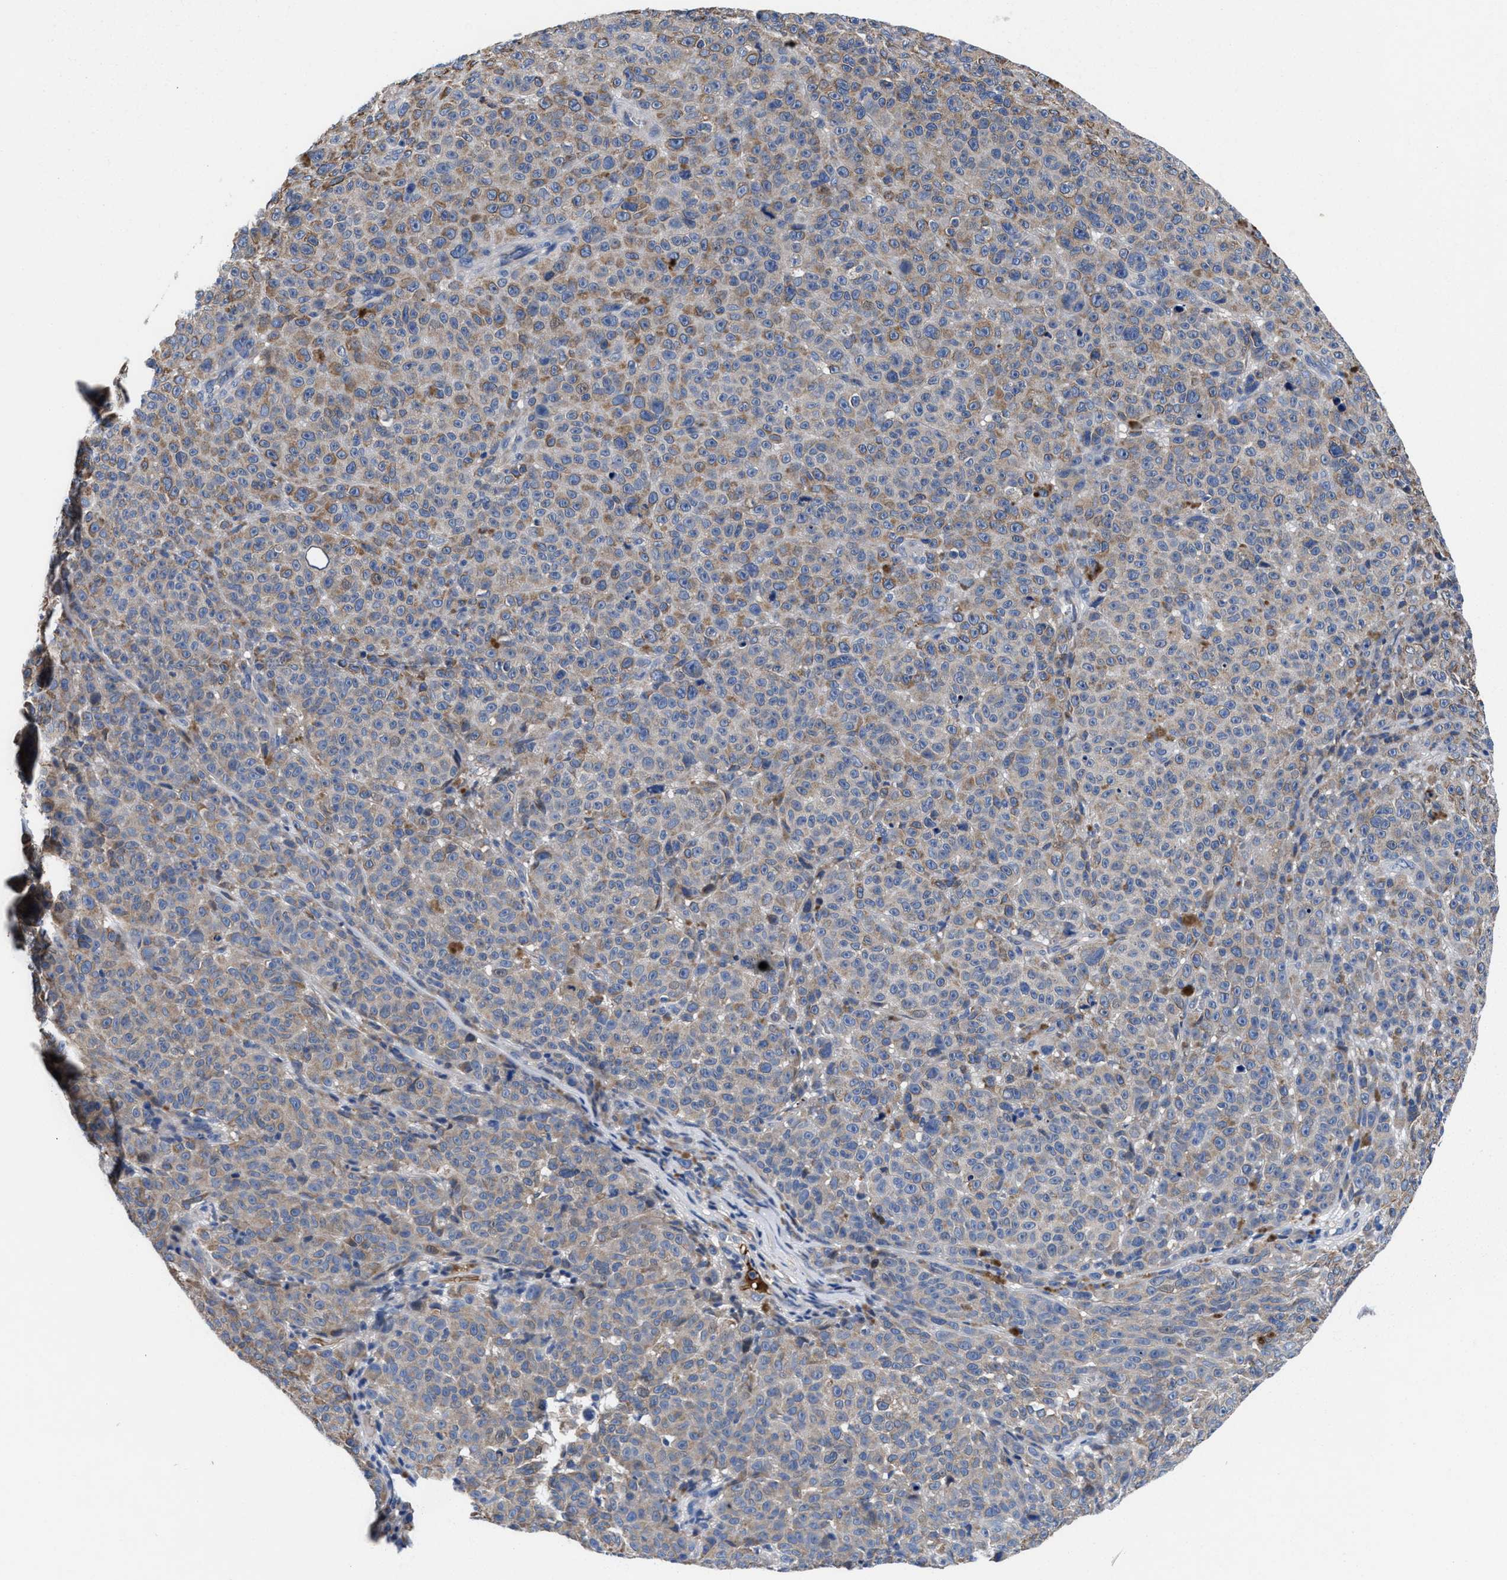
{"staining": {"intensity": "weak", "quantity": ">75%", "location": "cytoplasmic/membranous"}, "tissue": "melanoma", "cell_type": "Tumor cells", "image_type": "cancer", "snomed": [{"axis": "morphology", "description": "Malignant melanoma, NOS"}, {"axis": "topography", "description": "Skin"}], "caption": "This micrograph demonstrates IHC staining of malignant melanoma, with low weak cytoplasmic/membranous expression in about >75% of tumor cells.", "gene": "DHRS13", "patient": {"sex": "female", "age": 82}}